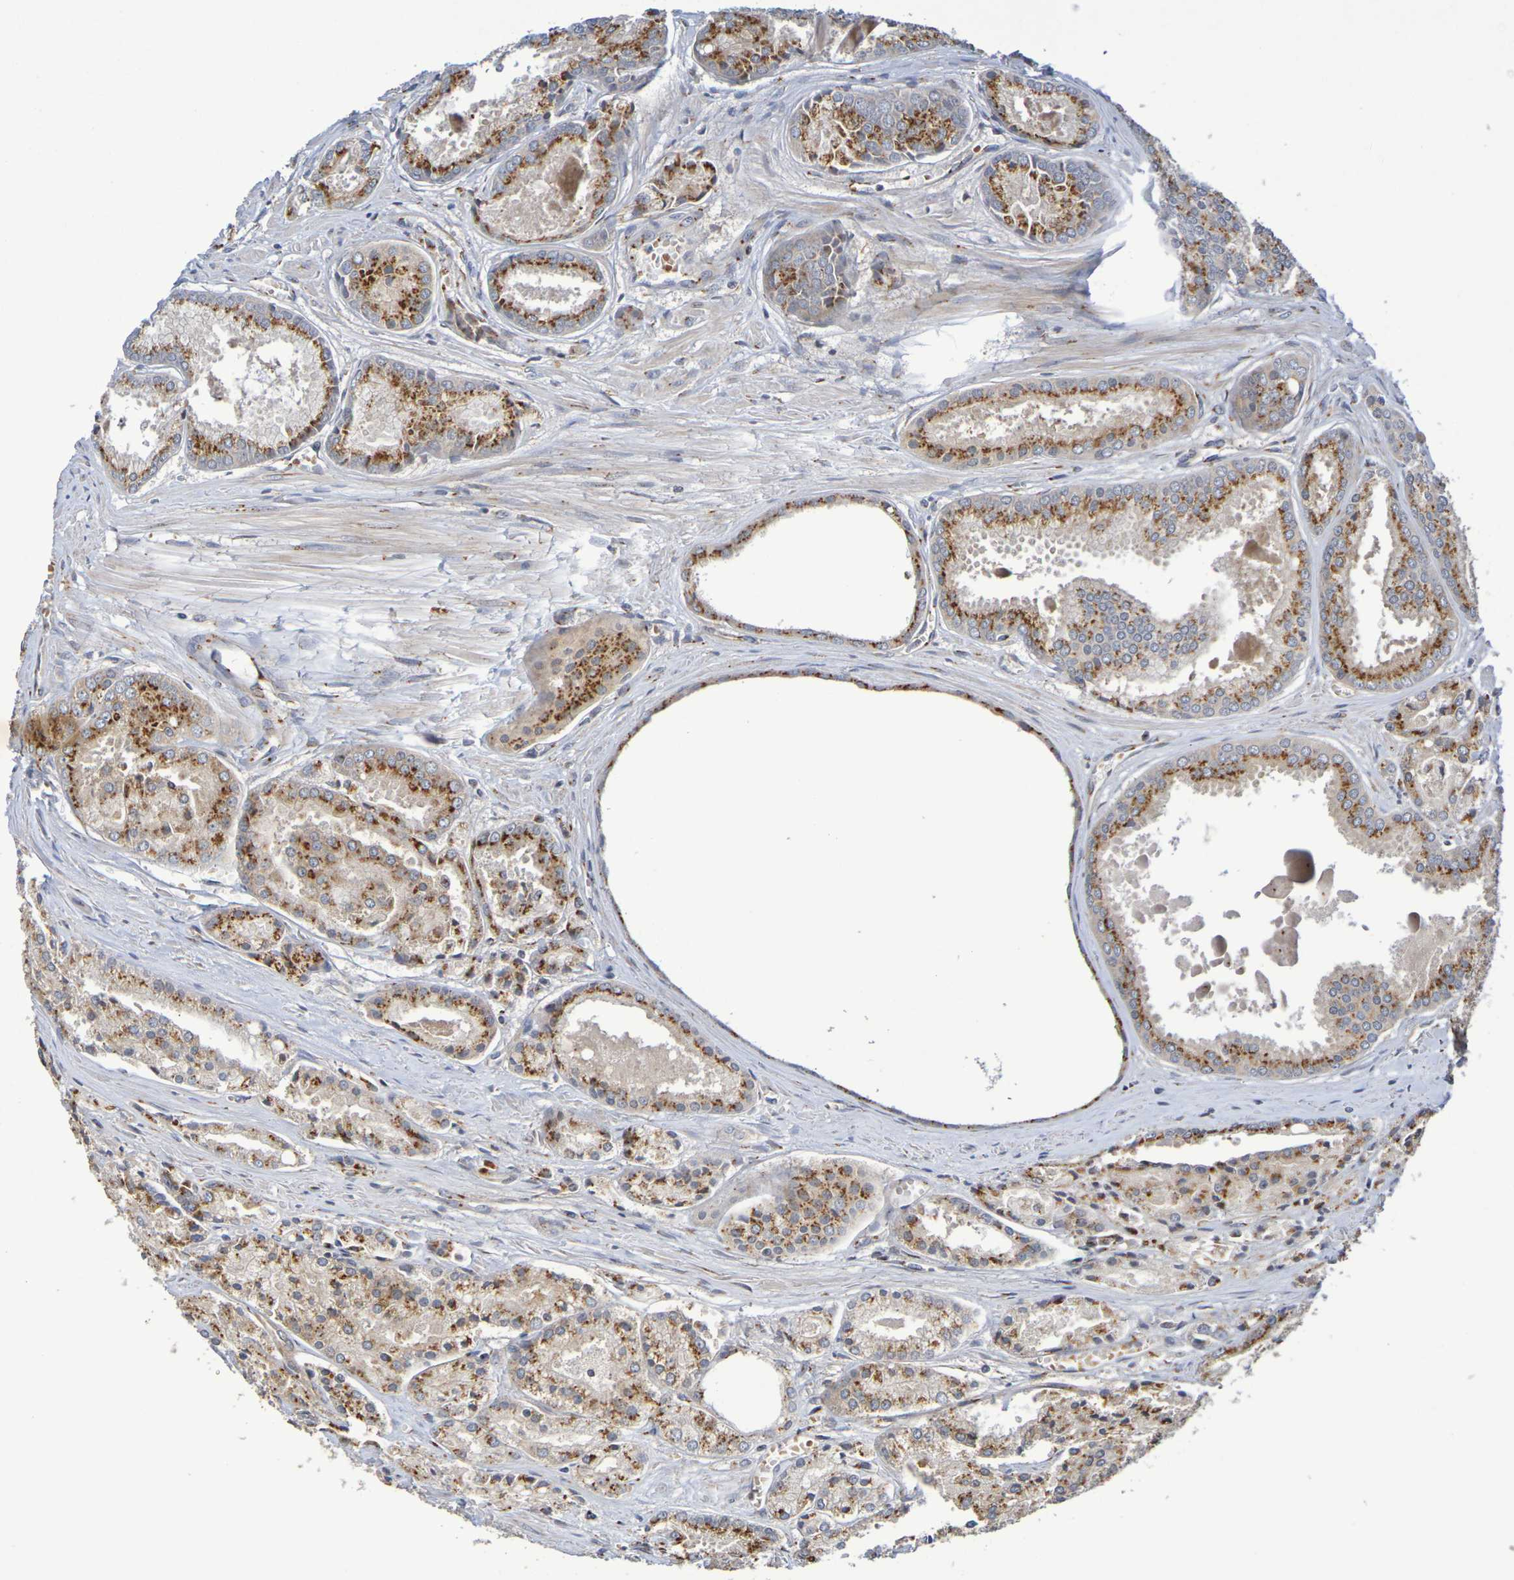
{"staining": {"intensity": "moderate", "quantity": ">75%", "location": "cytoplasmic/membranous"}, "tissue": "prostate cancer", "cell_type": "Tumor cells", "image_type": "cancer", "snomed": [{"axis": "morphology", "description": "Adenocarcinoma, Low grade"}, {"axis": "topography", "description": "Prostate"}], "caption": "A photomicrograph of human prostate cancer (adenocarcinoma (low-grade)) stained for a protein shows moderate cytoplasmic/membranous brown staining in tumor cells. Nuclei are stained in blue.", "gene": "DCP2", "patient": {"sex": "male", "age": 64}}